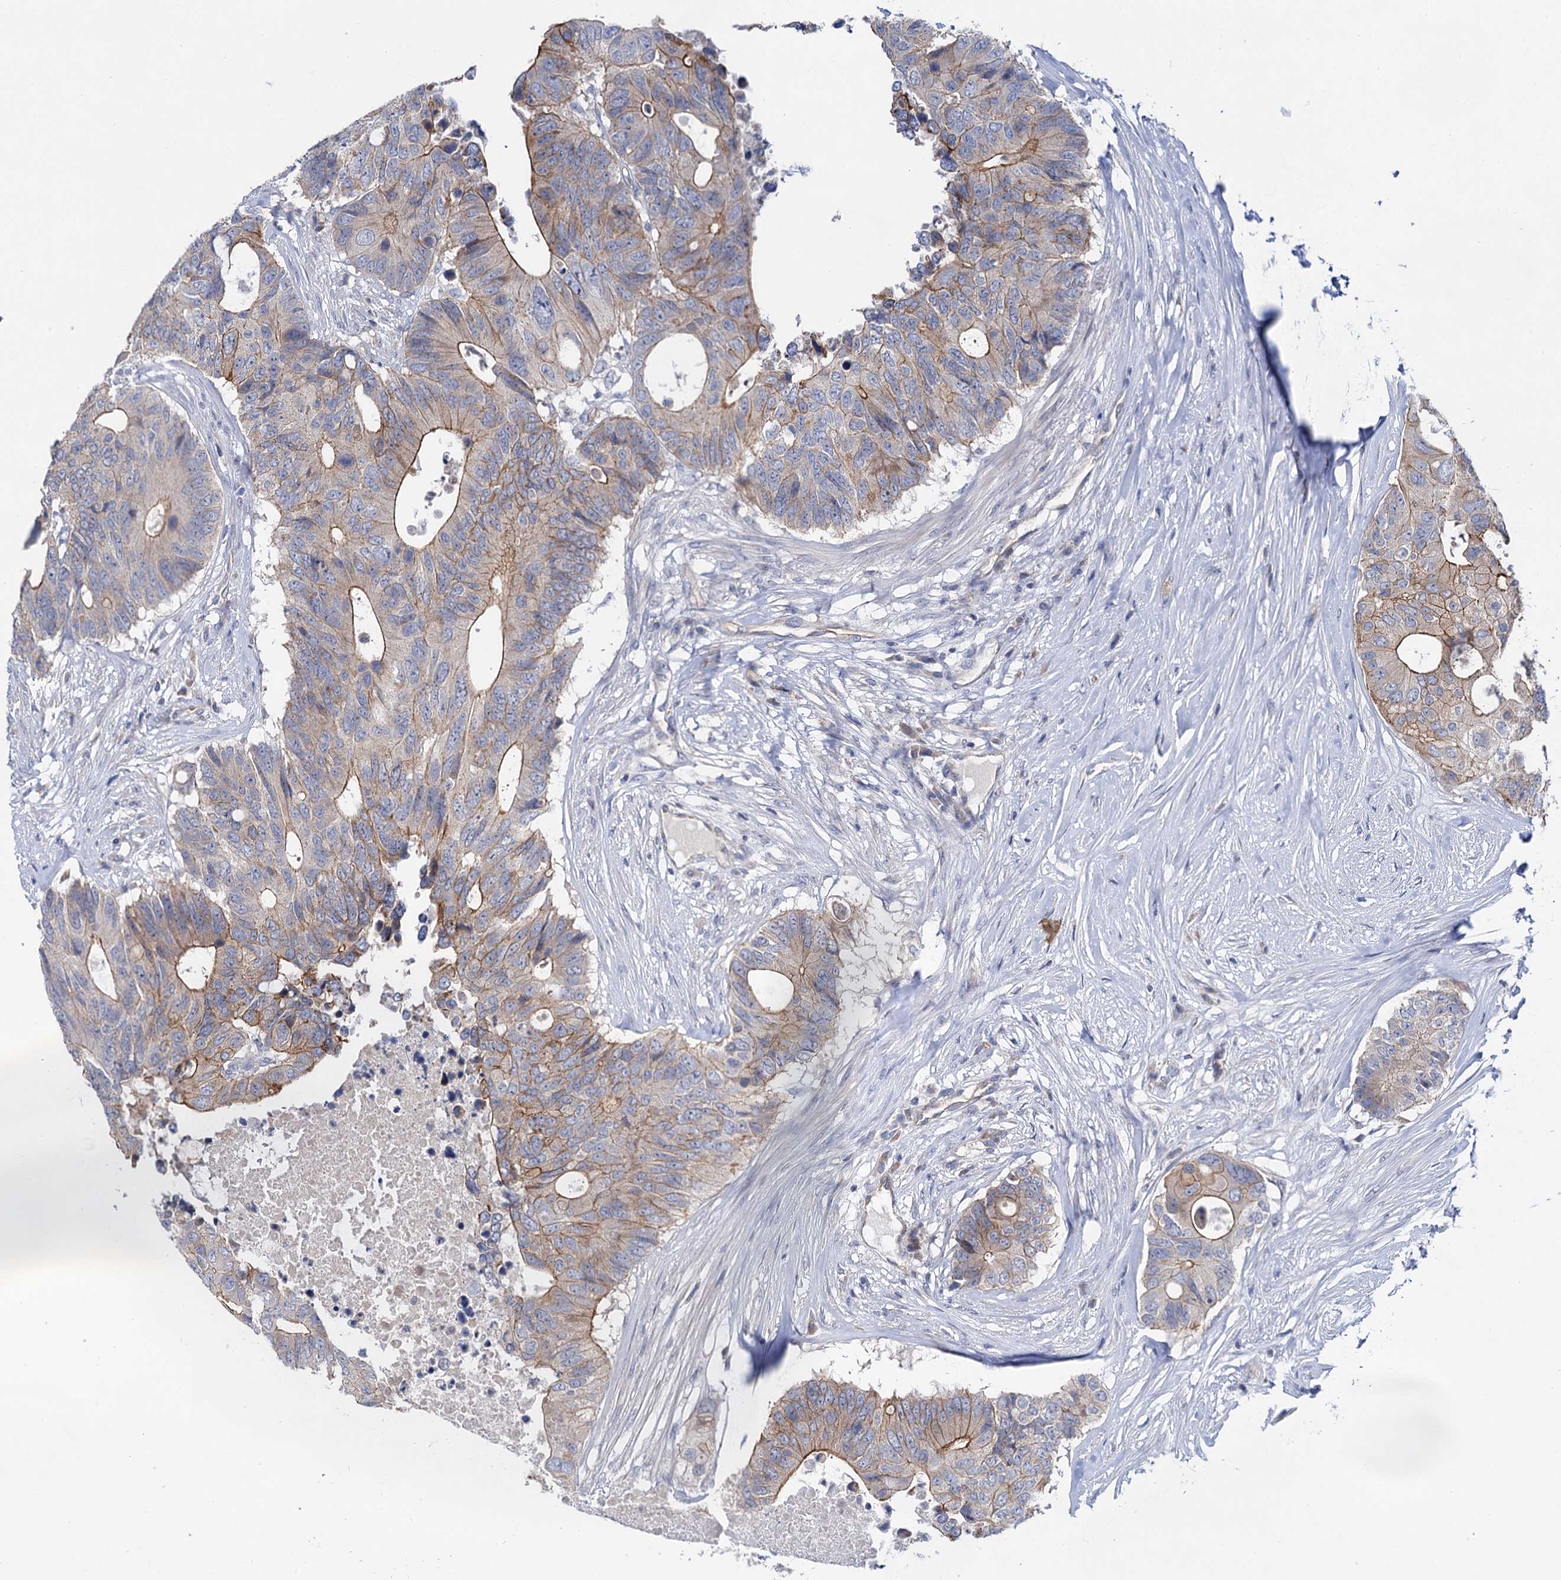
{"staining": {"intensity": "moderate", "quantity": ">75%", "location": "cytoplasmic/membranous"}, "tissue": "colorectal cancer", "cell_type": "Tumor cells", "image_type": "cancer", "snomed": [{"axis": "morphology", "description": "Adenocarcinoma, NOS"}, {"axis": "topography", "description": "Colon"}], "caption": "The image shows a brown stain indicating the presence of a protein in the cytoplasmic/membranous of tumor cells in adenocarcinoma (colorectal).", "gene": "ABLIM1", "patient": {"sex": "male", "age": 71}}